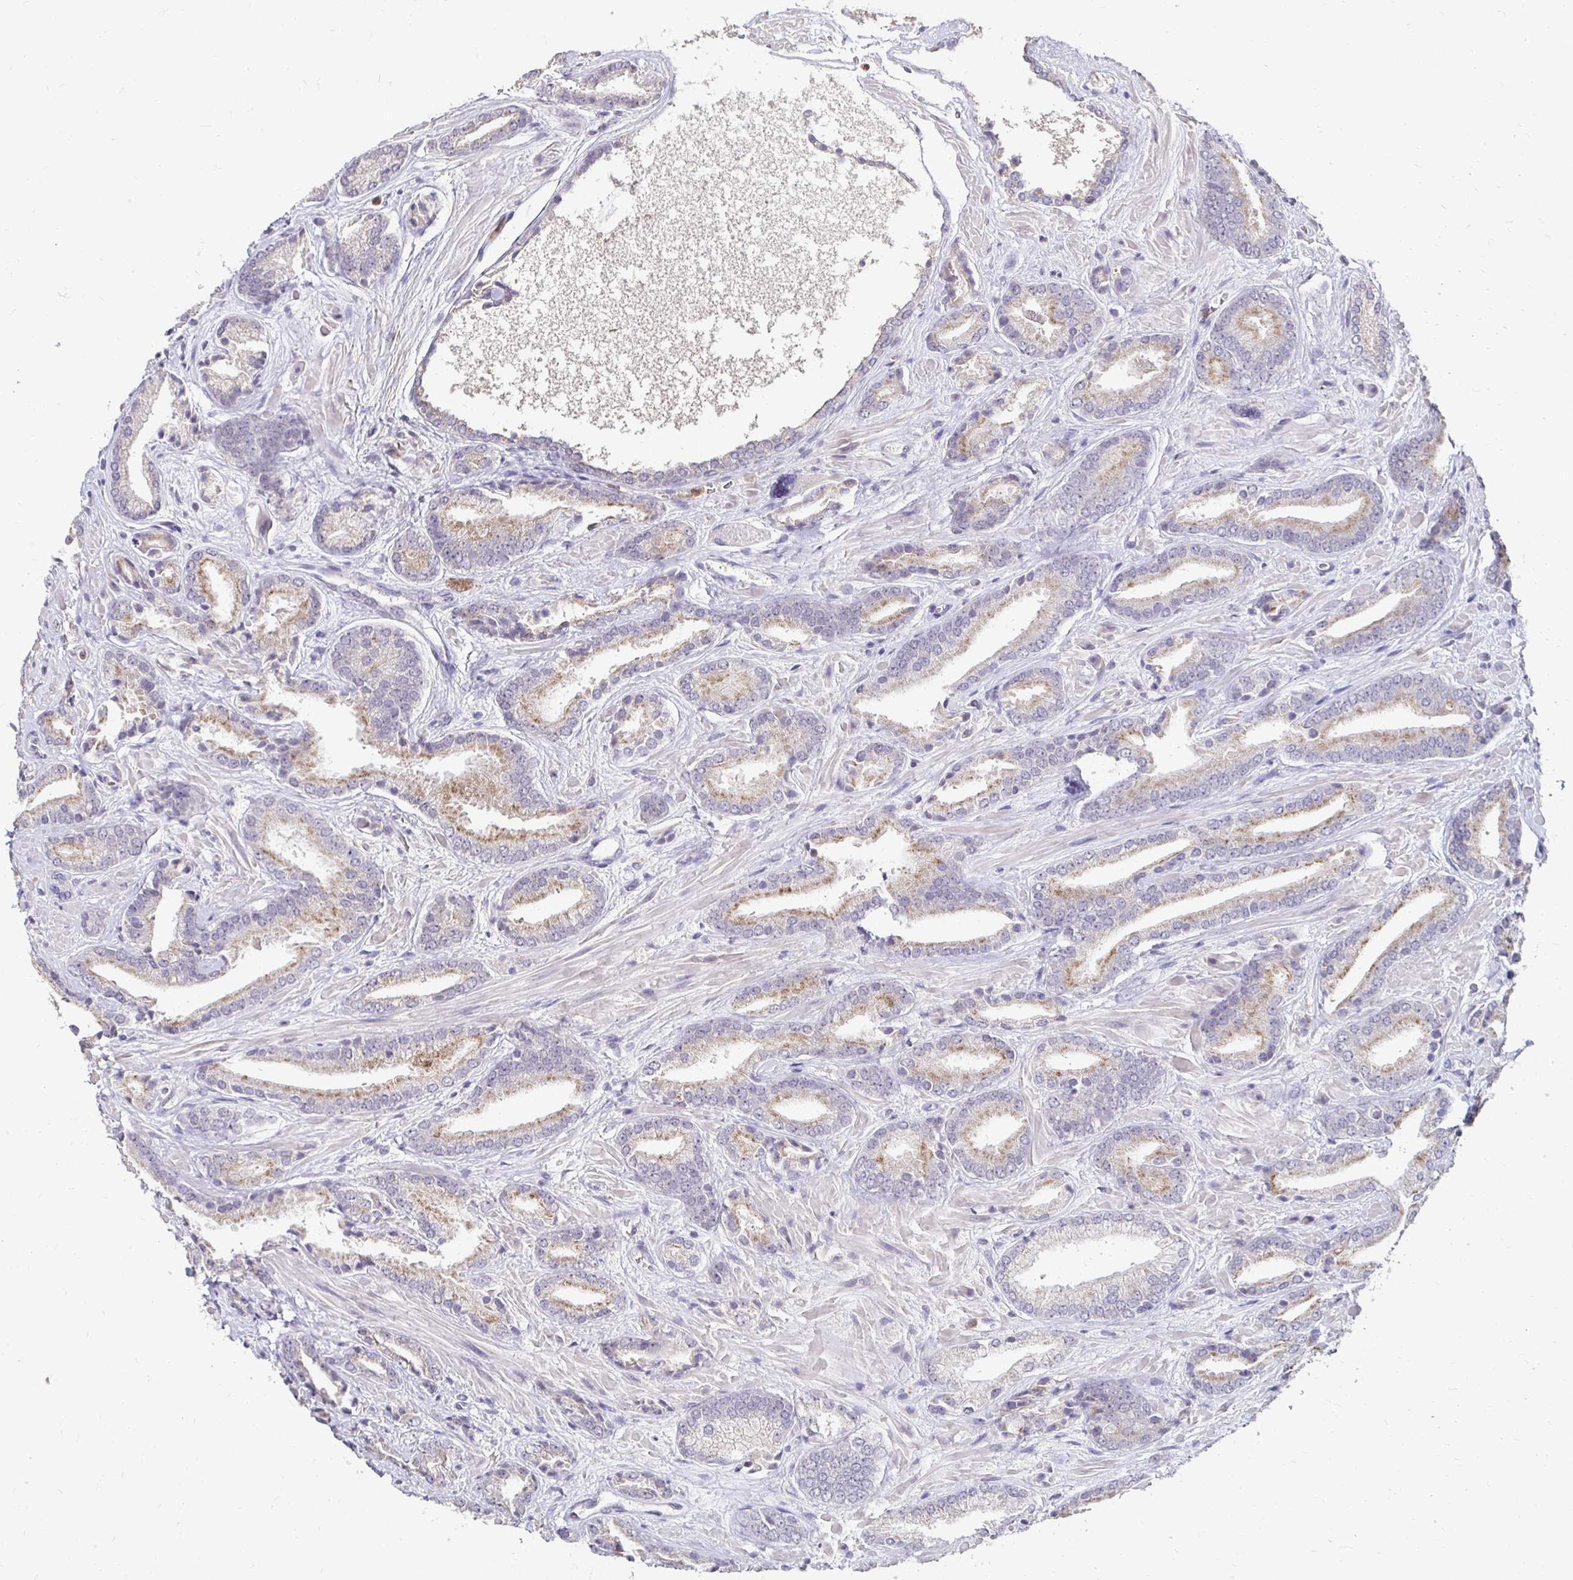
{"staining": {"intensity": "moderate", "quantity": "25%-75%", "location": "cytoplasmic/membranous"}, "tissue": "prostate cancer", "cell_type": "Tumor cells", "image_type": "cancer", "snomed": [{"axis": "morphology", "description": "Adenocarcinoma, High grade"}, {"axis": "topography", "description": "Prostate"}], "caption": "A micrograph showing moderate cytoplasmic/membranous staining in approximately 25%-75% of tumor cells in prostate cancer, as visualized by brown immunohistochemical staining.", "gene": "GK2", "patient": {"sex": "male", "age": 56}}